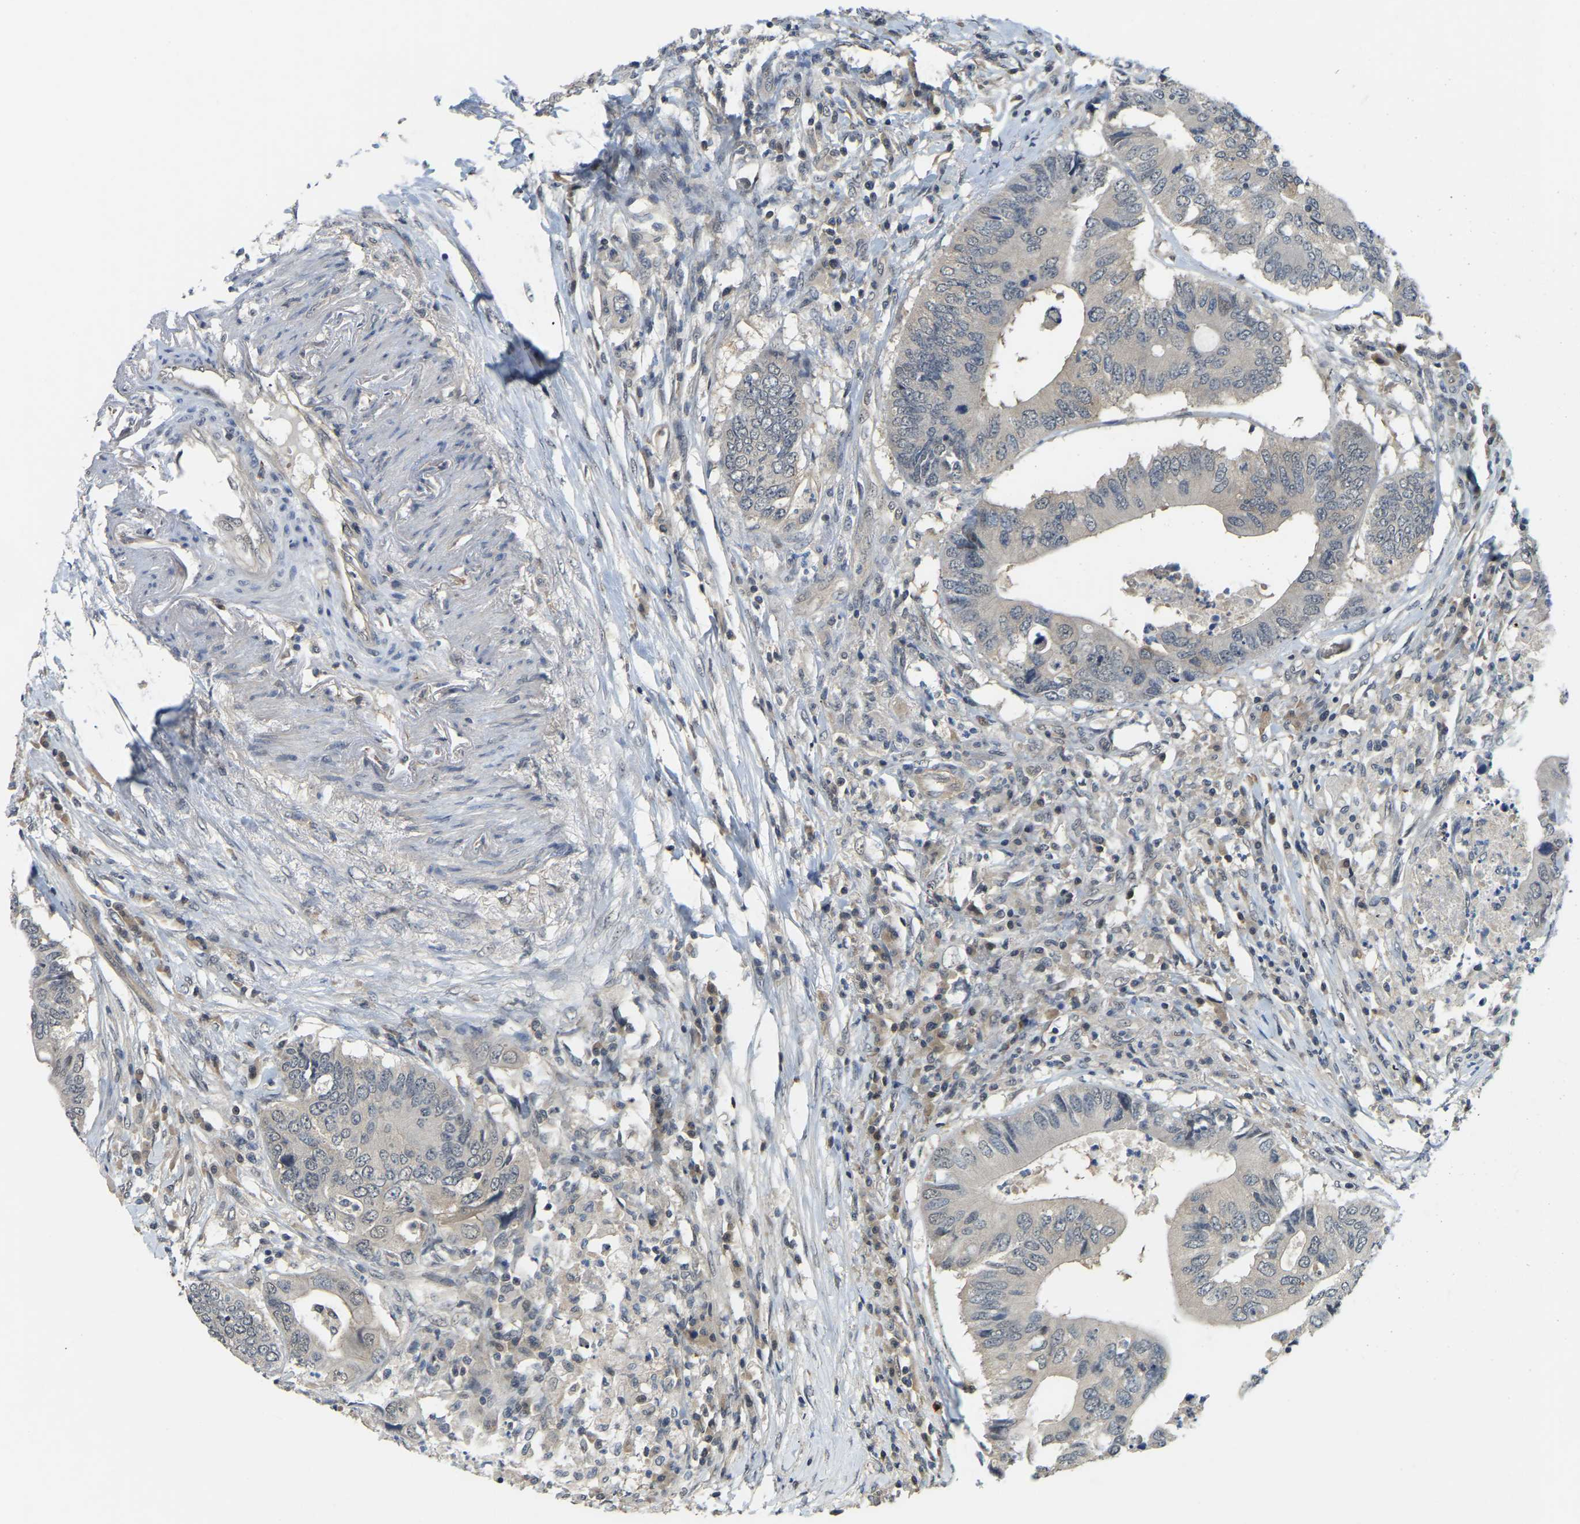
{"staining": {"intensity": "negative", "quantity": "none", "location": "none"}, "tissue": "colorectal cancer", "cell_type": "Tumor cells", "image_type": "cancer", "snomed": [{"axis": "morphology", "description": "Adenocarcinoma, NOS"}, {"axis": "topography", "description": "Colon"}], "caption": "This micrograph is of colorectal adenocarcinoma stained with IHC to label a protein in brown with the nuclei are counter-stained blue. There is no positivity in tumor cells. (Brightfield microscopy of DAB (3,3'-diaminobenzidine) IHC at high magnification).", "gene": "AHNAK", "patient": {"sex": "male", "age": 71}}